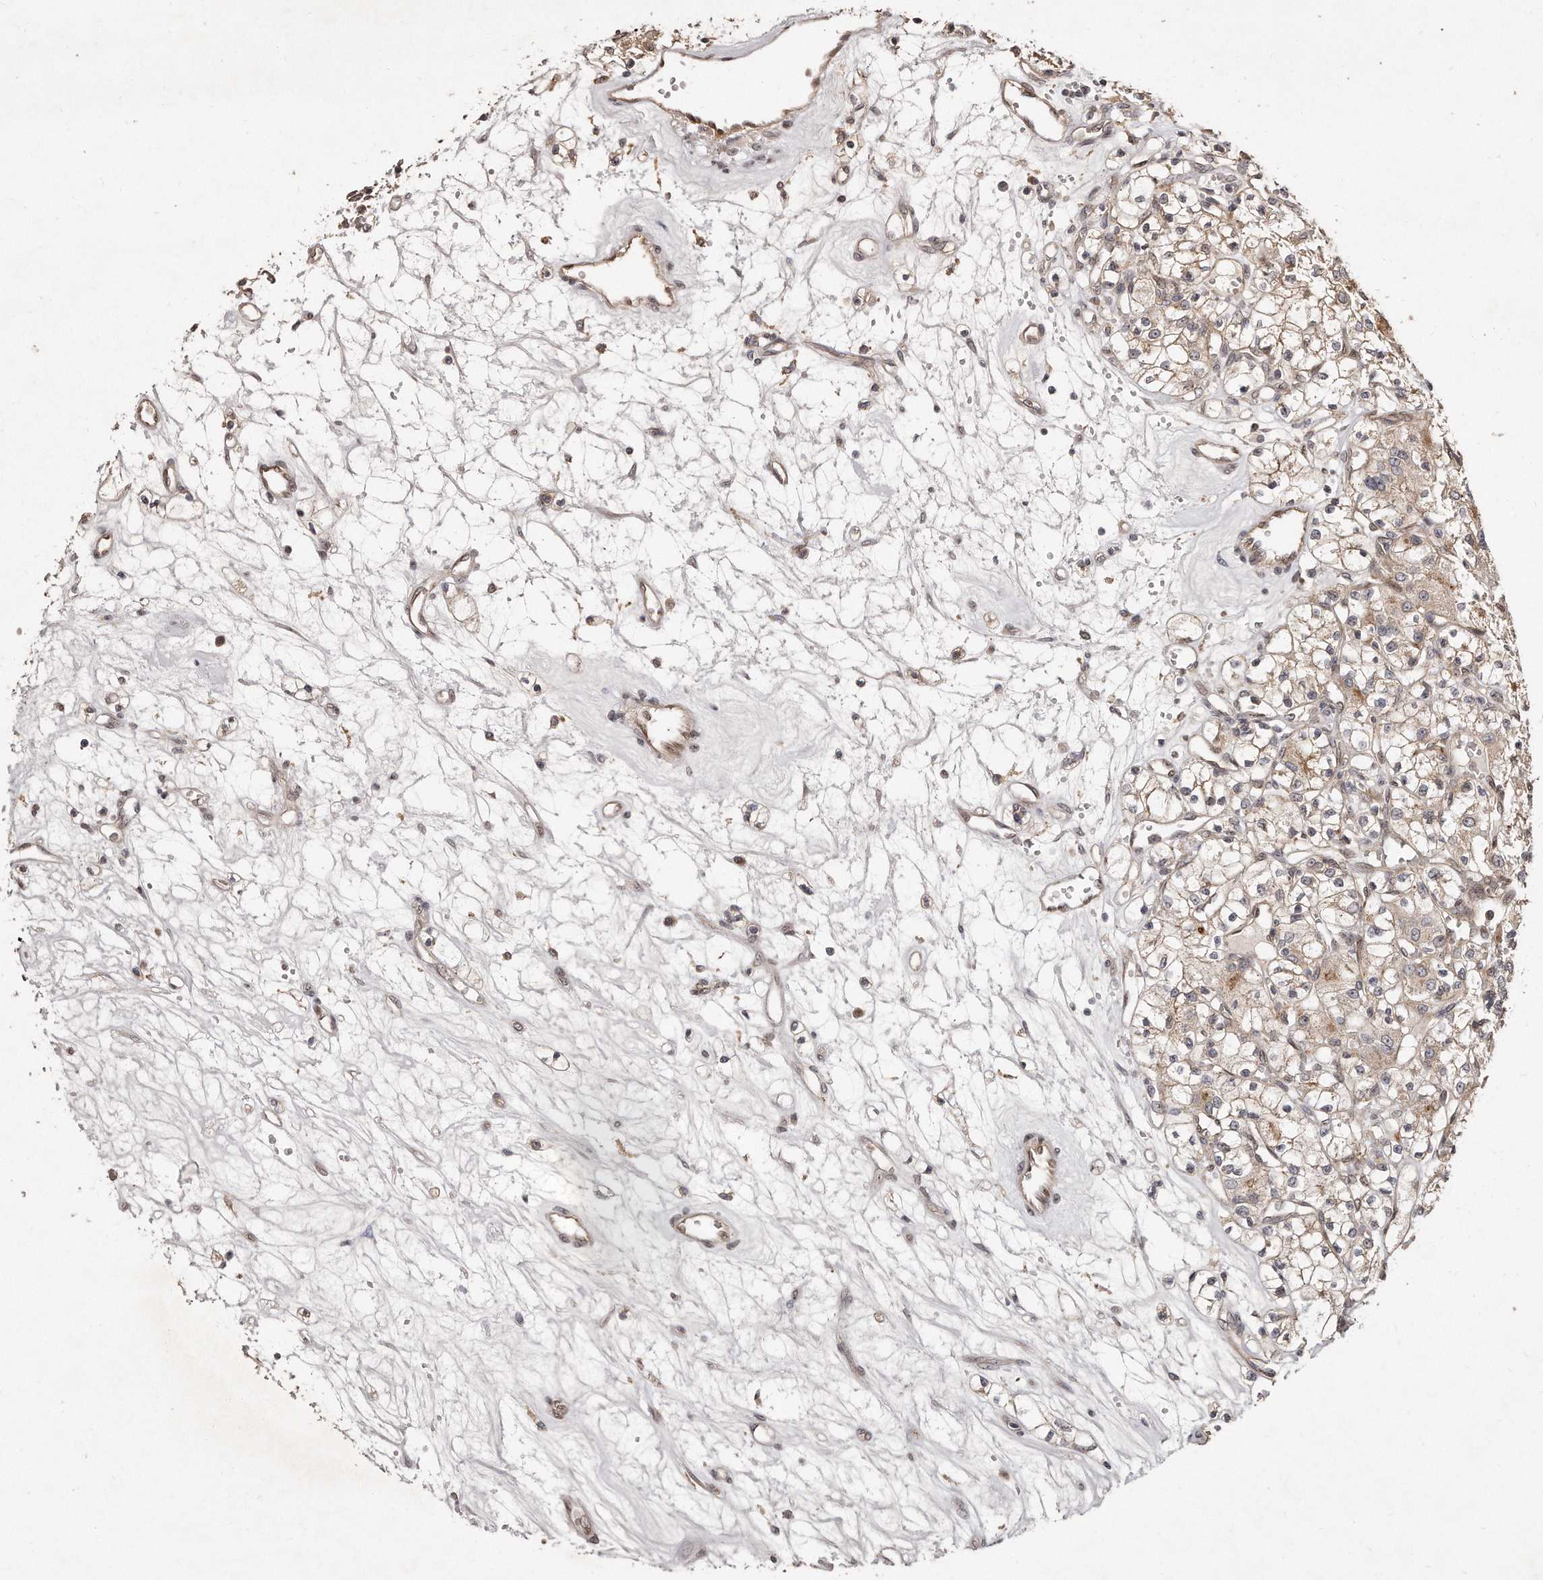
{"staining": {"intensity": "weak", "quantity": ">75%", "location": "cytoplasmic/membranous"}, "tissue": "renal cancer", "cell_type": "Tumor cells", "image_type": "cancer", "snomed": [{"axis": "morphology", "description": "Adenocarcinoma, NOS"}, {"axis": "topography", "description": "Kidney"}], "caption": "IHC (DAB (3,3'-diaminobenzidine)) staining of human adenocarcinoma (renal) displays weak cytoplasmic/membranous protein positivity in approximately >75% of tumor cells. Nuclei are stained in blue.", "gene": "HASPIN", "patient": {"sex": "female", "age": 59}}